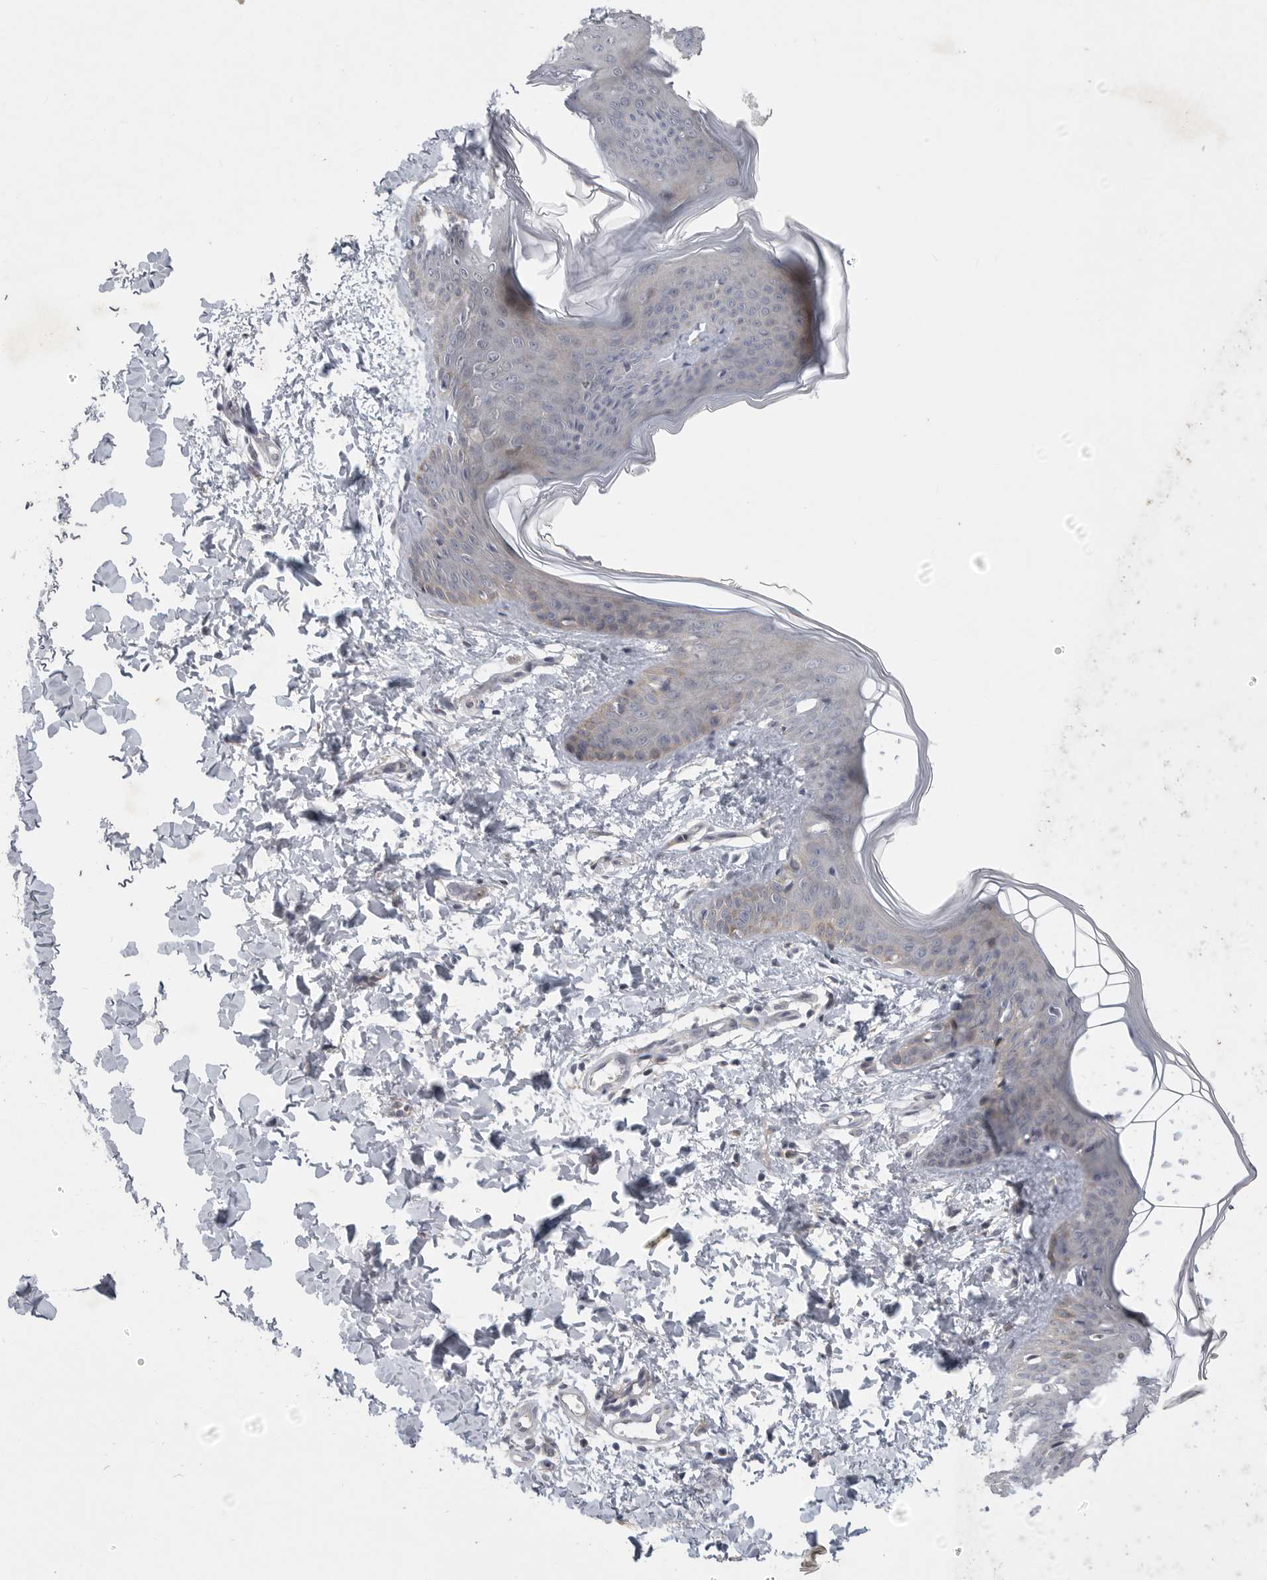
{"staining": {"intensity": "negative", "quantity": "none", "location": "none"}, "tissue": "skin", "cell_type": "Fibroblasts", "image_type": "normal", "snomed": [{"axis": "morphology", "description": "Normal tissue, NOS"}, {"axis": "topography", "description": "Skin"}], "caption": "Micrograph shows no significant protein staining in fibroblasts of benign skin.", "gene": "FBXO43", "patient": {"sex": "female", "age": 17}}